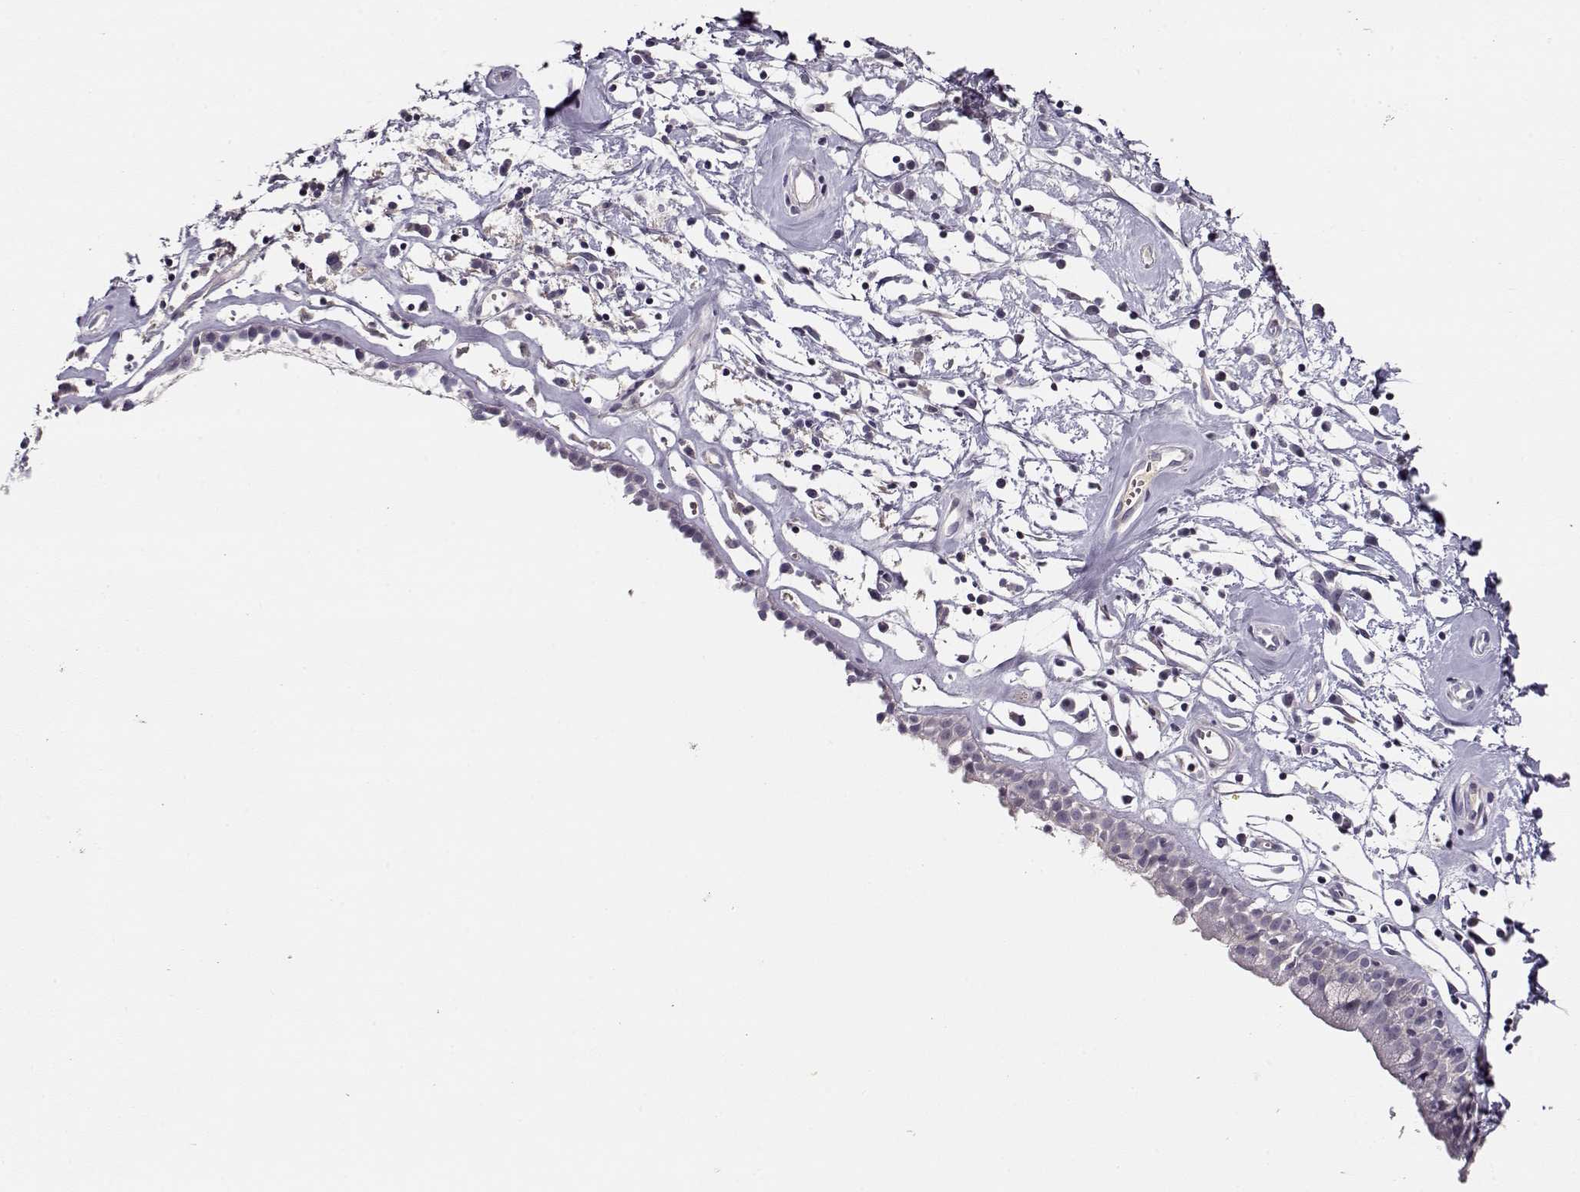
{"staining": {"intensity": "negative", "quantity": "none", "location": "none"}, "tissue": "nasopharynx", "cell_type": "Respiratory epithelial cells", "image_type": "normal", "snomed": [{"axis": "morphology", "description": "Normal tissue, NOS"}, {"axis": "topography", "description": "Nasopharynx"}], "caption": "Immunohistochemistry histopathology image of unremarkable nasopharynx stained for a protein (brown), which displays no positivity in respiratory epithelial cells.", "gene": "CRX", "patient": {"sex": "male", "age": 77}}